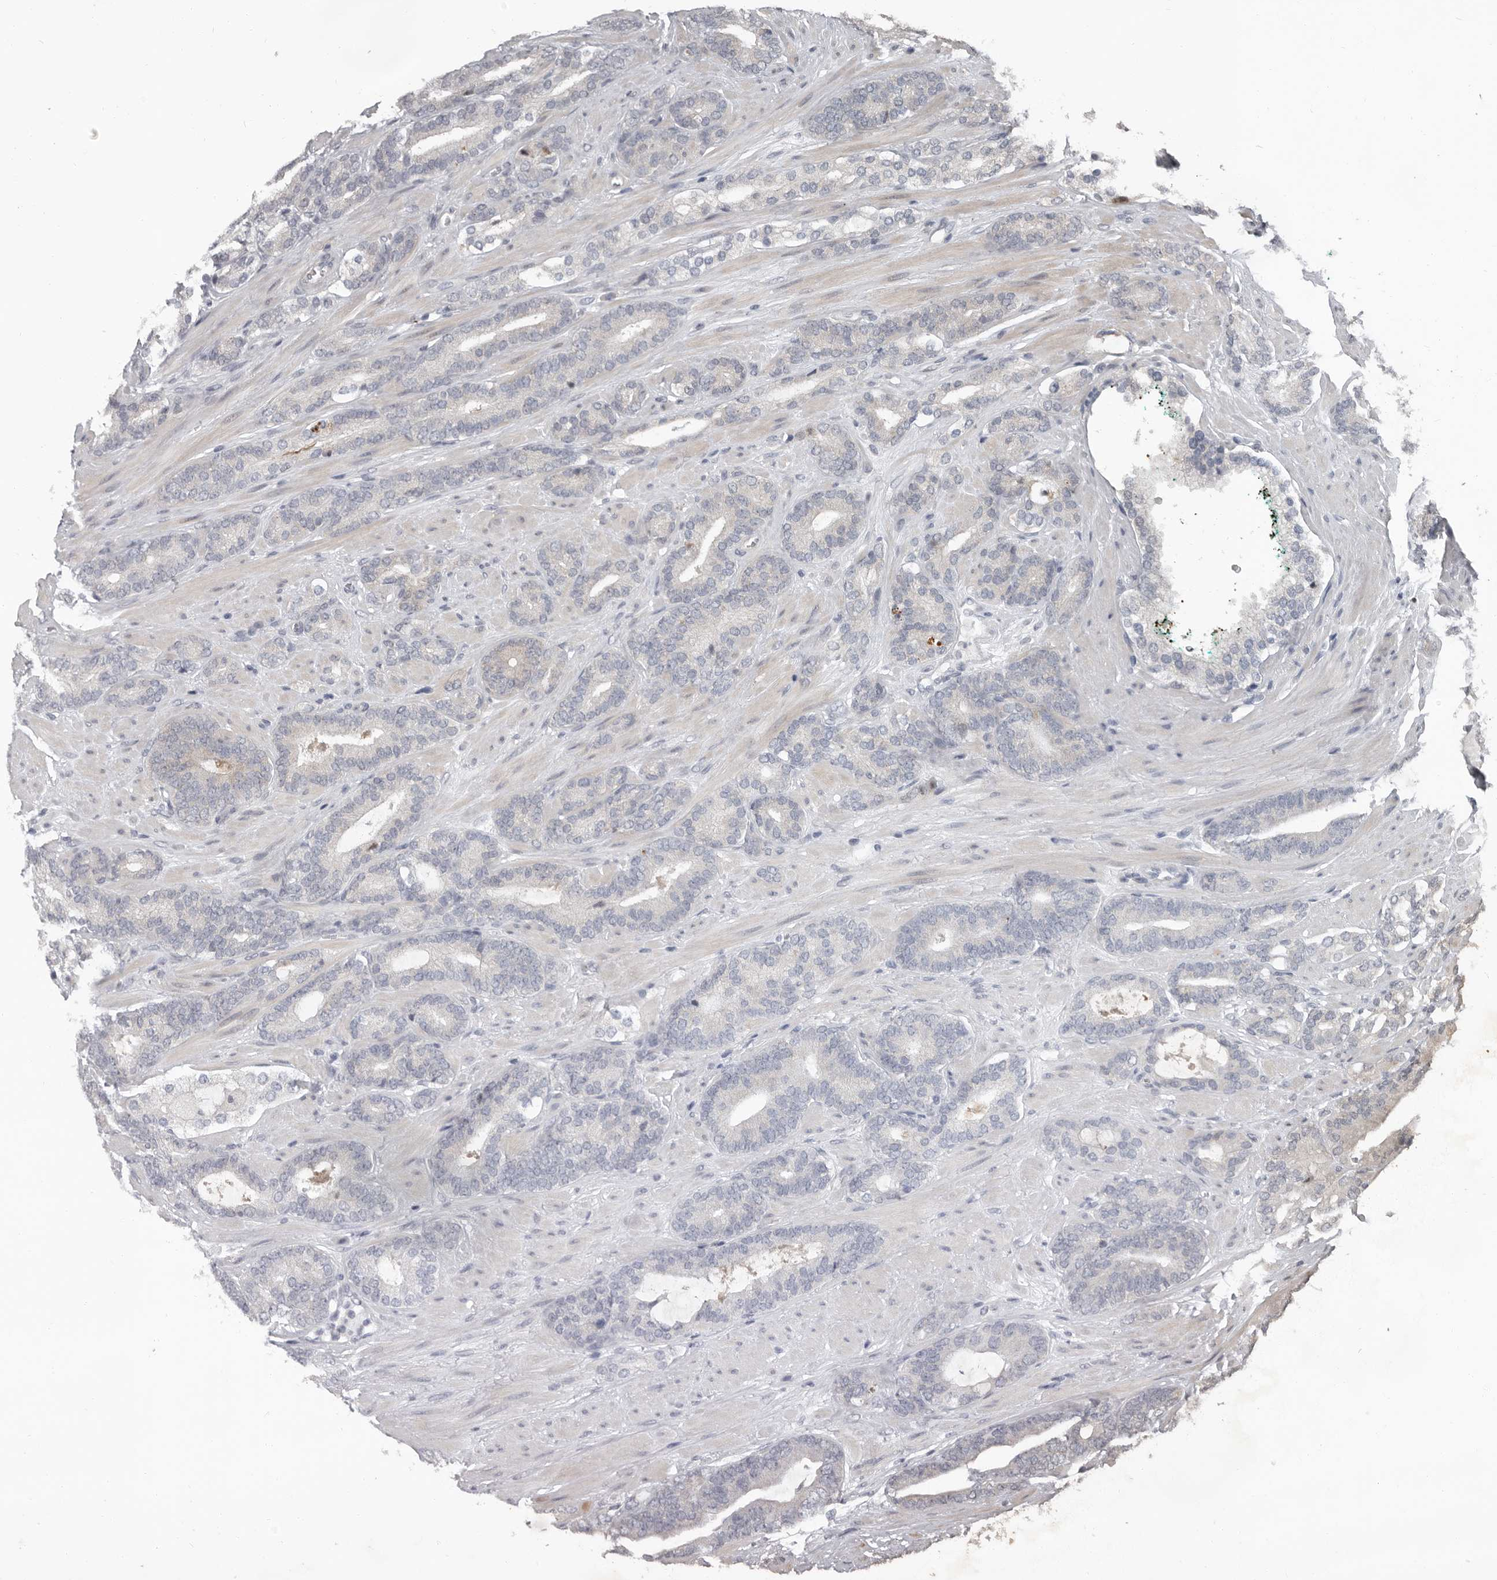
{"staining": {"intensity": "negative", "quantity": "none", "location": "none"}, "tissue": "prostate cancer", "cell_type": "Tumor cells", "image_type": "cancer", "snomed": [{"axis": "morphology", "description": "Adenocarcinoma, Low grade"}, {"axis": "topography", "description": "Prostate"}], "caption": "IHC of low-grade adenocarcinoma (prostate) reveals no staining in tumor cells. (DAB (3,3'-diaminobenzidine) IHC with hematoxylin counter stain).", "gene": "APOL6", "patient": {"sex": "male", "age": 63}}